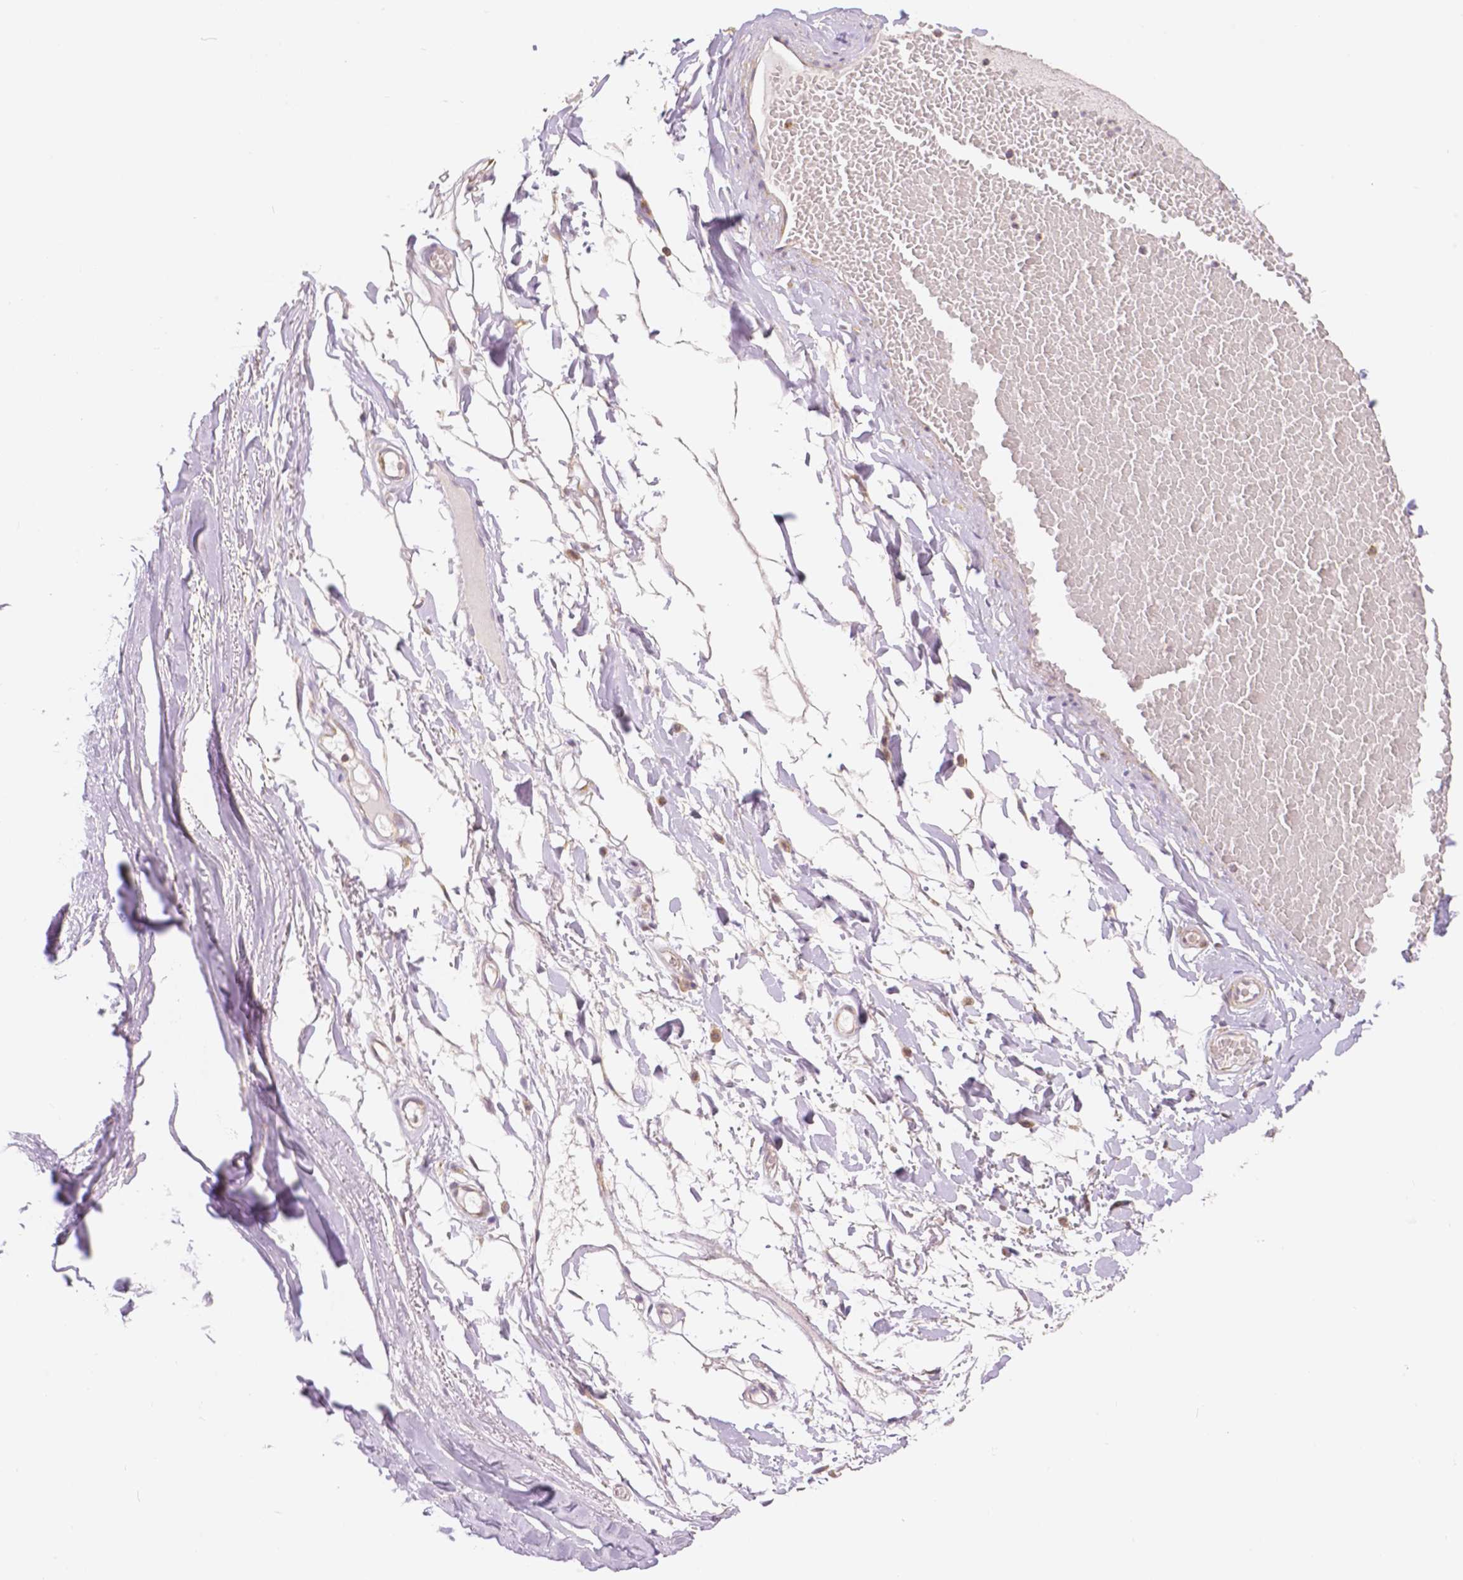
{"staining": {"intensity": "weak", "quantity": "<25%", "location": "cytoplasmic/membranous"}, "tissue": "adipose tissue", "cell_type": "Adipocytes", "image_type": "normal", "snomed": [{"axis": "morphology", "description": "Normal tissue, NOS"}, {"axis": "topography", "description": "Lymph node"}, {"axis": "topography", "description": "Cartilage tissue"}, {"axis": "topography", "description": "Nasopharynx"}], "caption": "Human adipose tissue stained for a protein using immunohistochemistry displays no expression in adipocytes.", "gene": "RHOT1", "patient": {"sex": "male", "age": 63}}